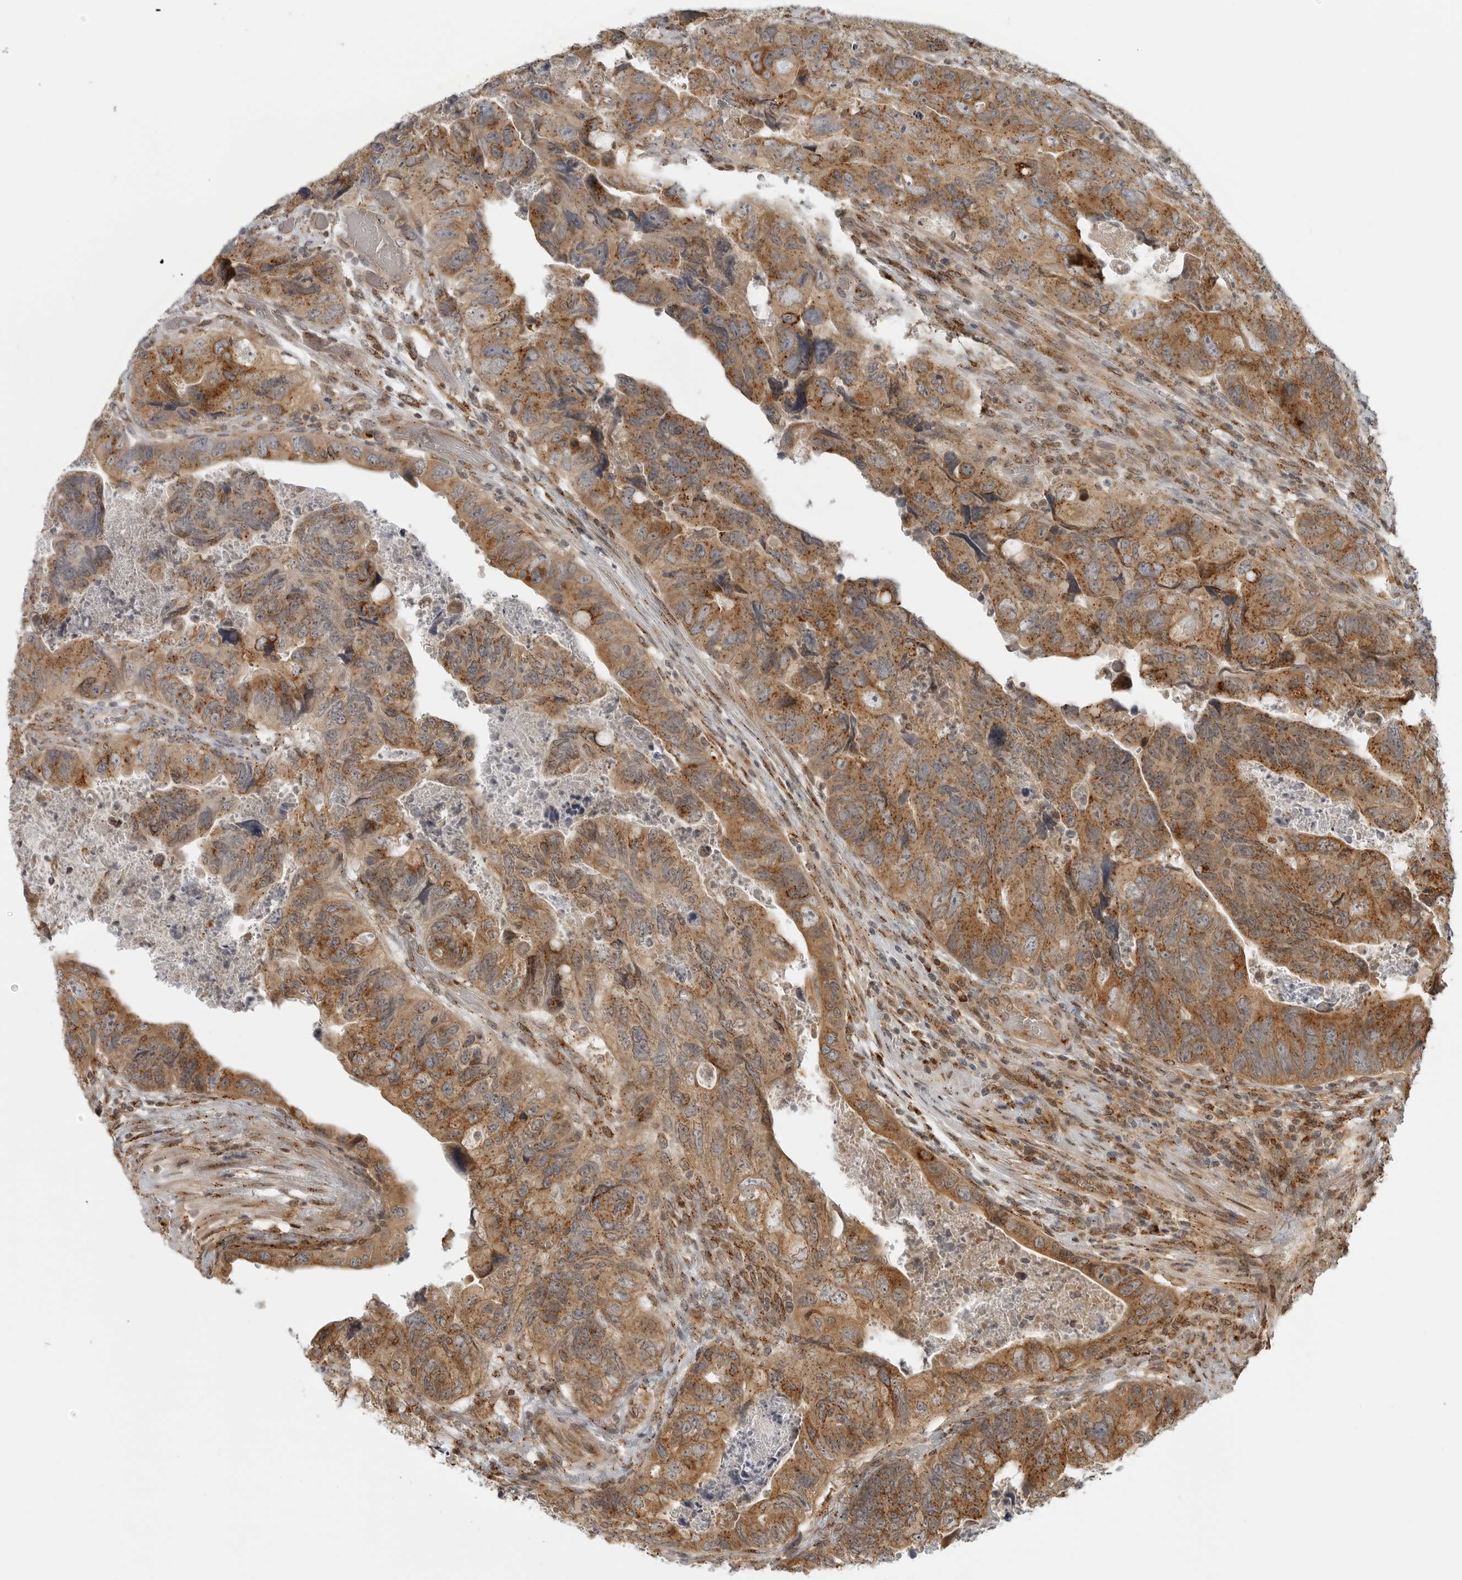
{"staining": {"intensity": "moderate", "quantity": ">75%", "location": "cytoplasmic/membranous"}, "tissue": "colorectal cancer", "cell_type": "Tumor cells", "image_type": "cancer", "snomed": [{"axis": "morphology", "description": "Adenocarcinoma, NOS"}, {"axis": "topography", "description": "Rectum"}], "caption": "Immunohistochemical staining of adenocarcinoma (colorectal) reveals medium levels of moderate cytoplasmic/membranous expression in approximately >75% of tumor cells.", "gene": "COPA", "patient": {"sex": "male", "age": 63}}